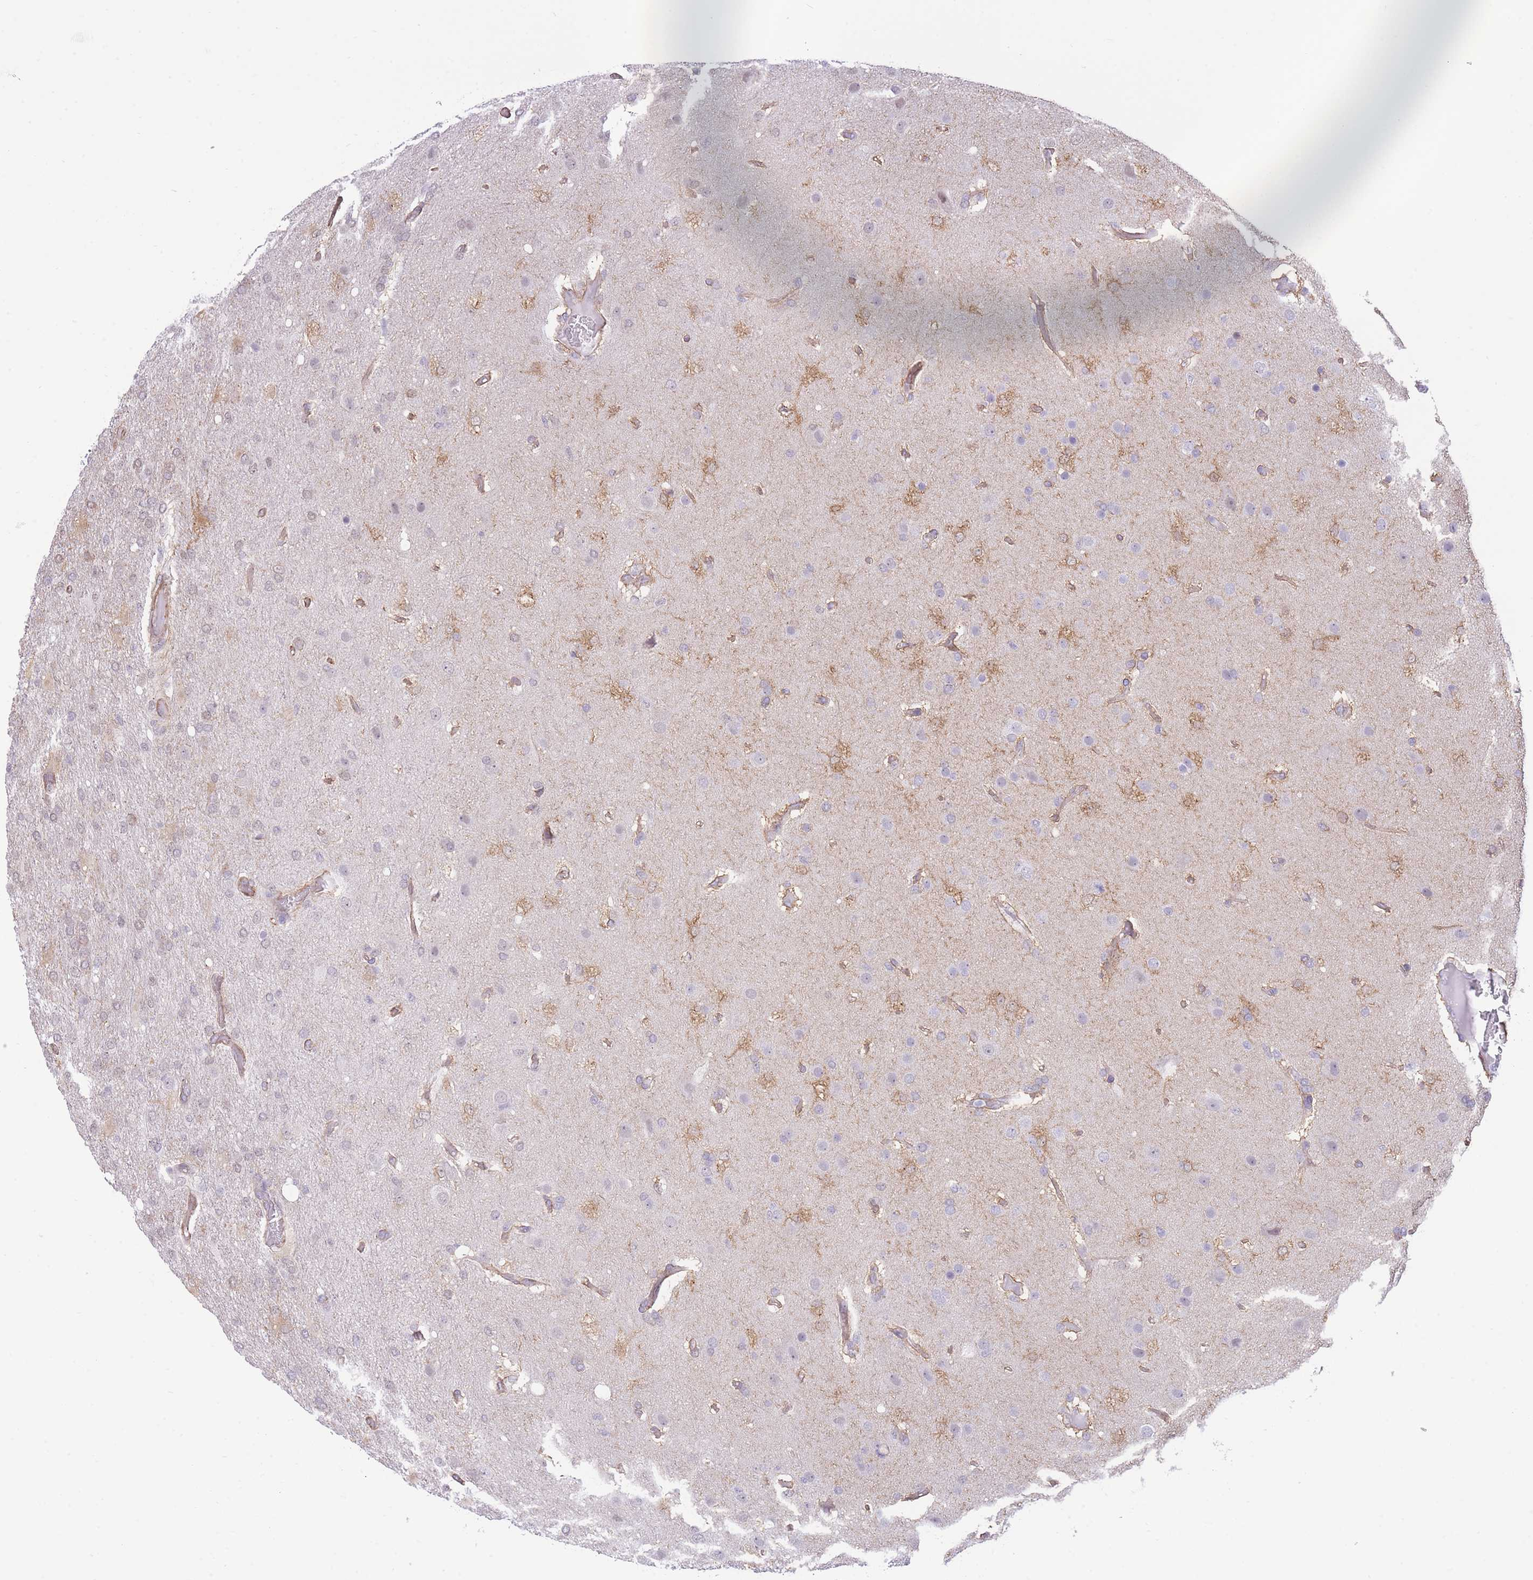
{"staining": {"intensity": "negative", "quantity": "none", "location": "none"}, "tissue": "glioma", "cell_type": "Tumor cells", "image_type": "cancer", "snomed": [{"axis": "morphology", "description": "Glioma, malignant, High grade"}, {"axis": "topography", "description": "Brain"}], "caption": "There is no significant staining in tumor cells of glioma.", "gene": "PSG8", "patient": {"sex": "female", "age": 74}}